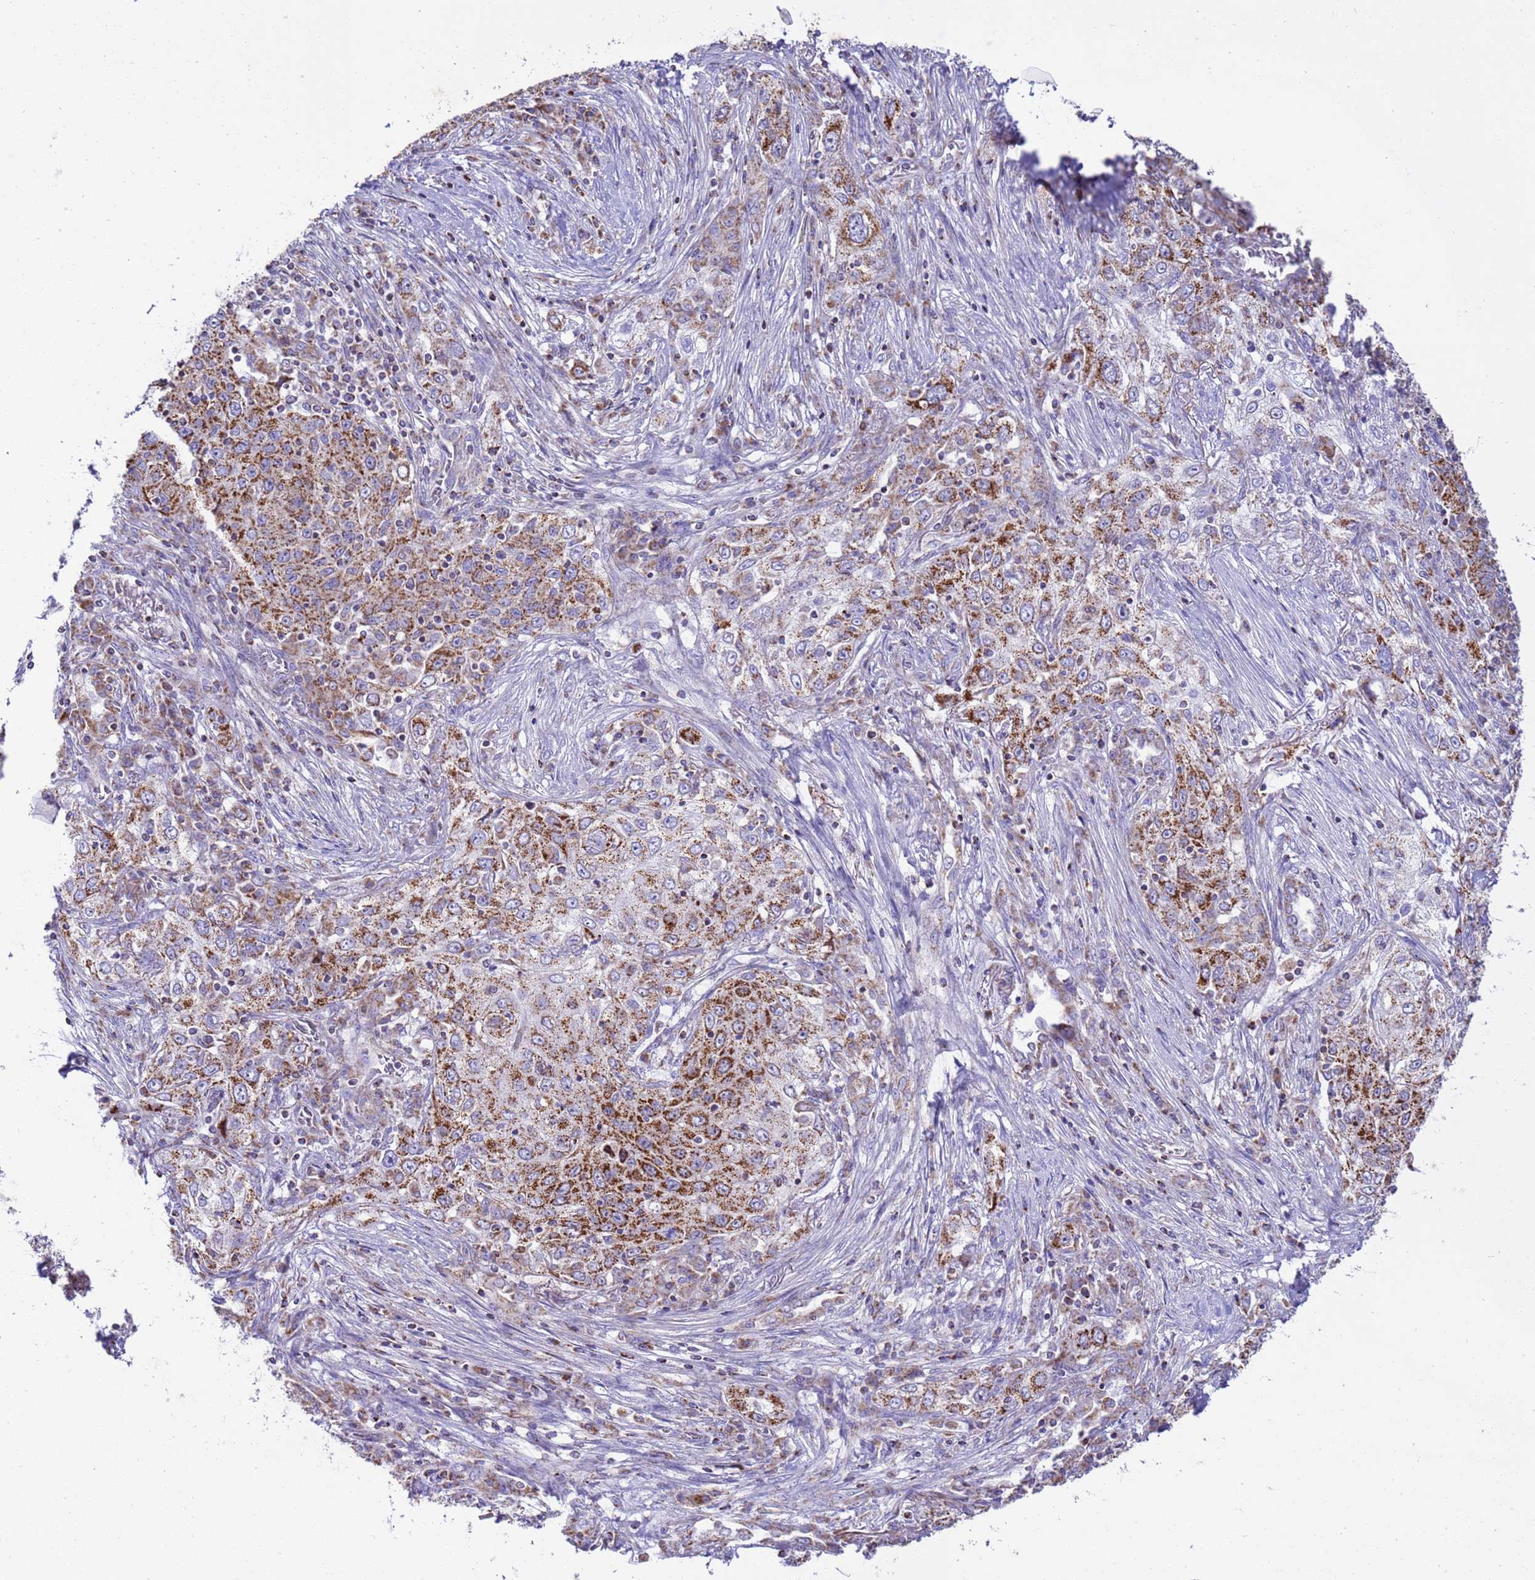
{"staining": {"intensity": "moderate", "quantity": ">75%", "location": "cytoplasmic/membranous"}, "tissue": "lung cancer", "cell_type": "Tumor cells", "image_type": "cancer", "snomed": [{"axis": "morphology", "description": "Squamous cell carcinoma, NOS"}, {"axis": "topography", "description": "Lung"}], "caption": "Tumor cells exhibit moderate cytoplasmic/membranous staining in about >75% of cells in lung cancer (squamous cell carcinoma).", "gene": "RNF165", "patient": {"sex": "female", "age": 69}}